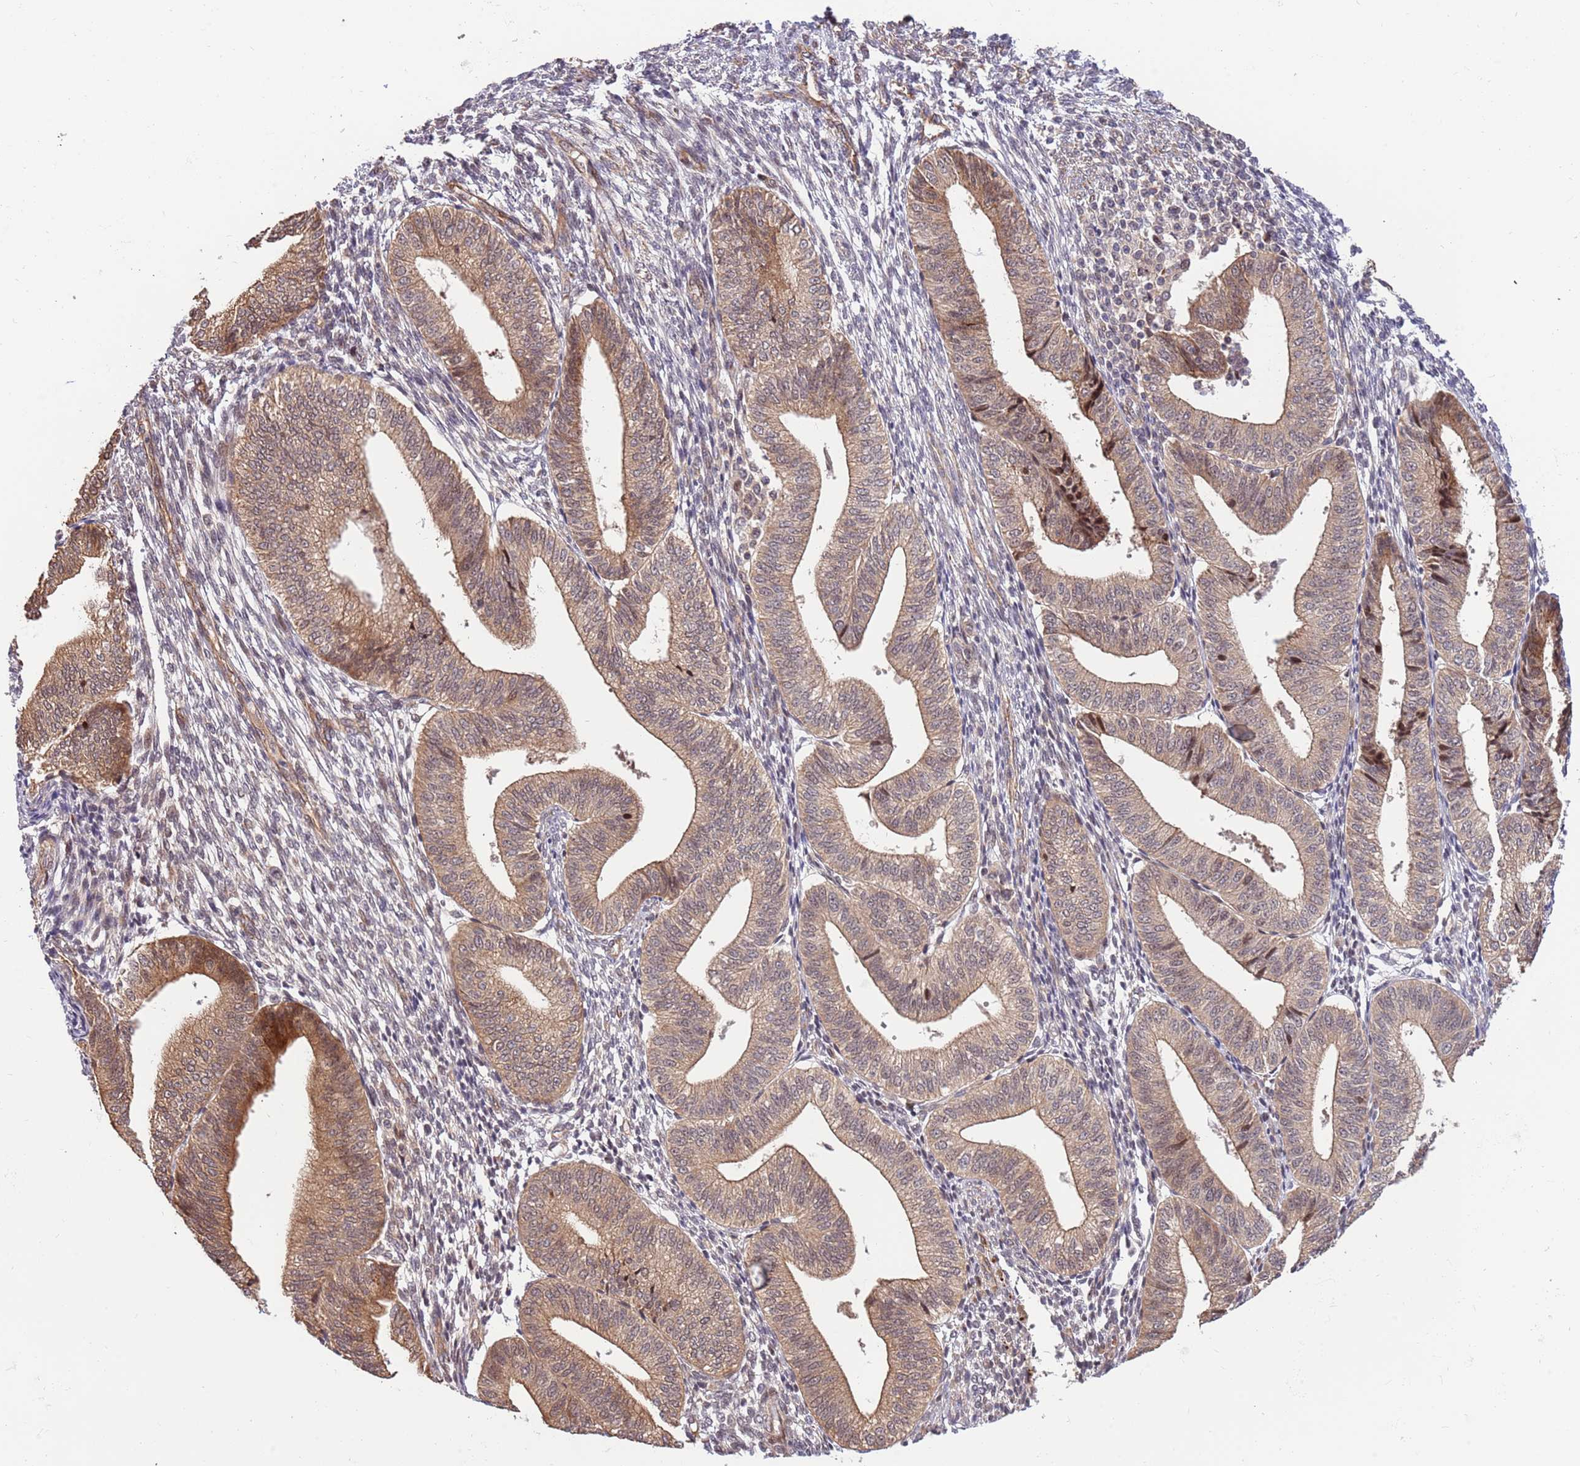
{"staining": {"intensity": "weak", "quantity": "<25%", "location": "nuclear"}, "tissue": "endometrium", "cell_type": "Cells in endometrial stroma", "image_type": "normal", "snomed": [{"axis": "morphology", "description": "Normal tissue, NOS"}, {"axis": "topography", "description": "Endometrium"}], "caption": "A high-resolution micrograph shows immunohistochemistry staining of normal endometrium, which demonstrates no significant staining in cells in endometrial stroma.", "gene": "HAUS3", "patient": {"sex": "female", "age": 34}}